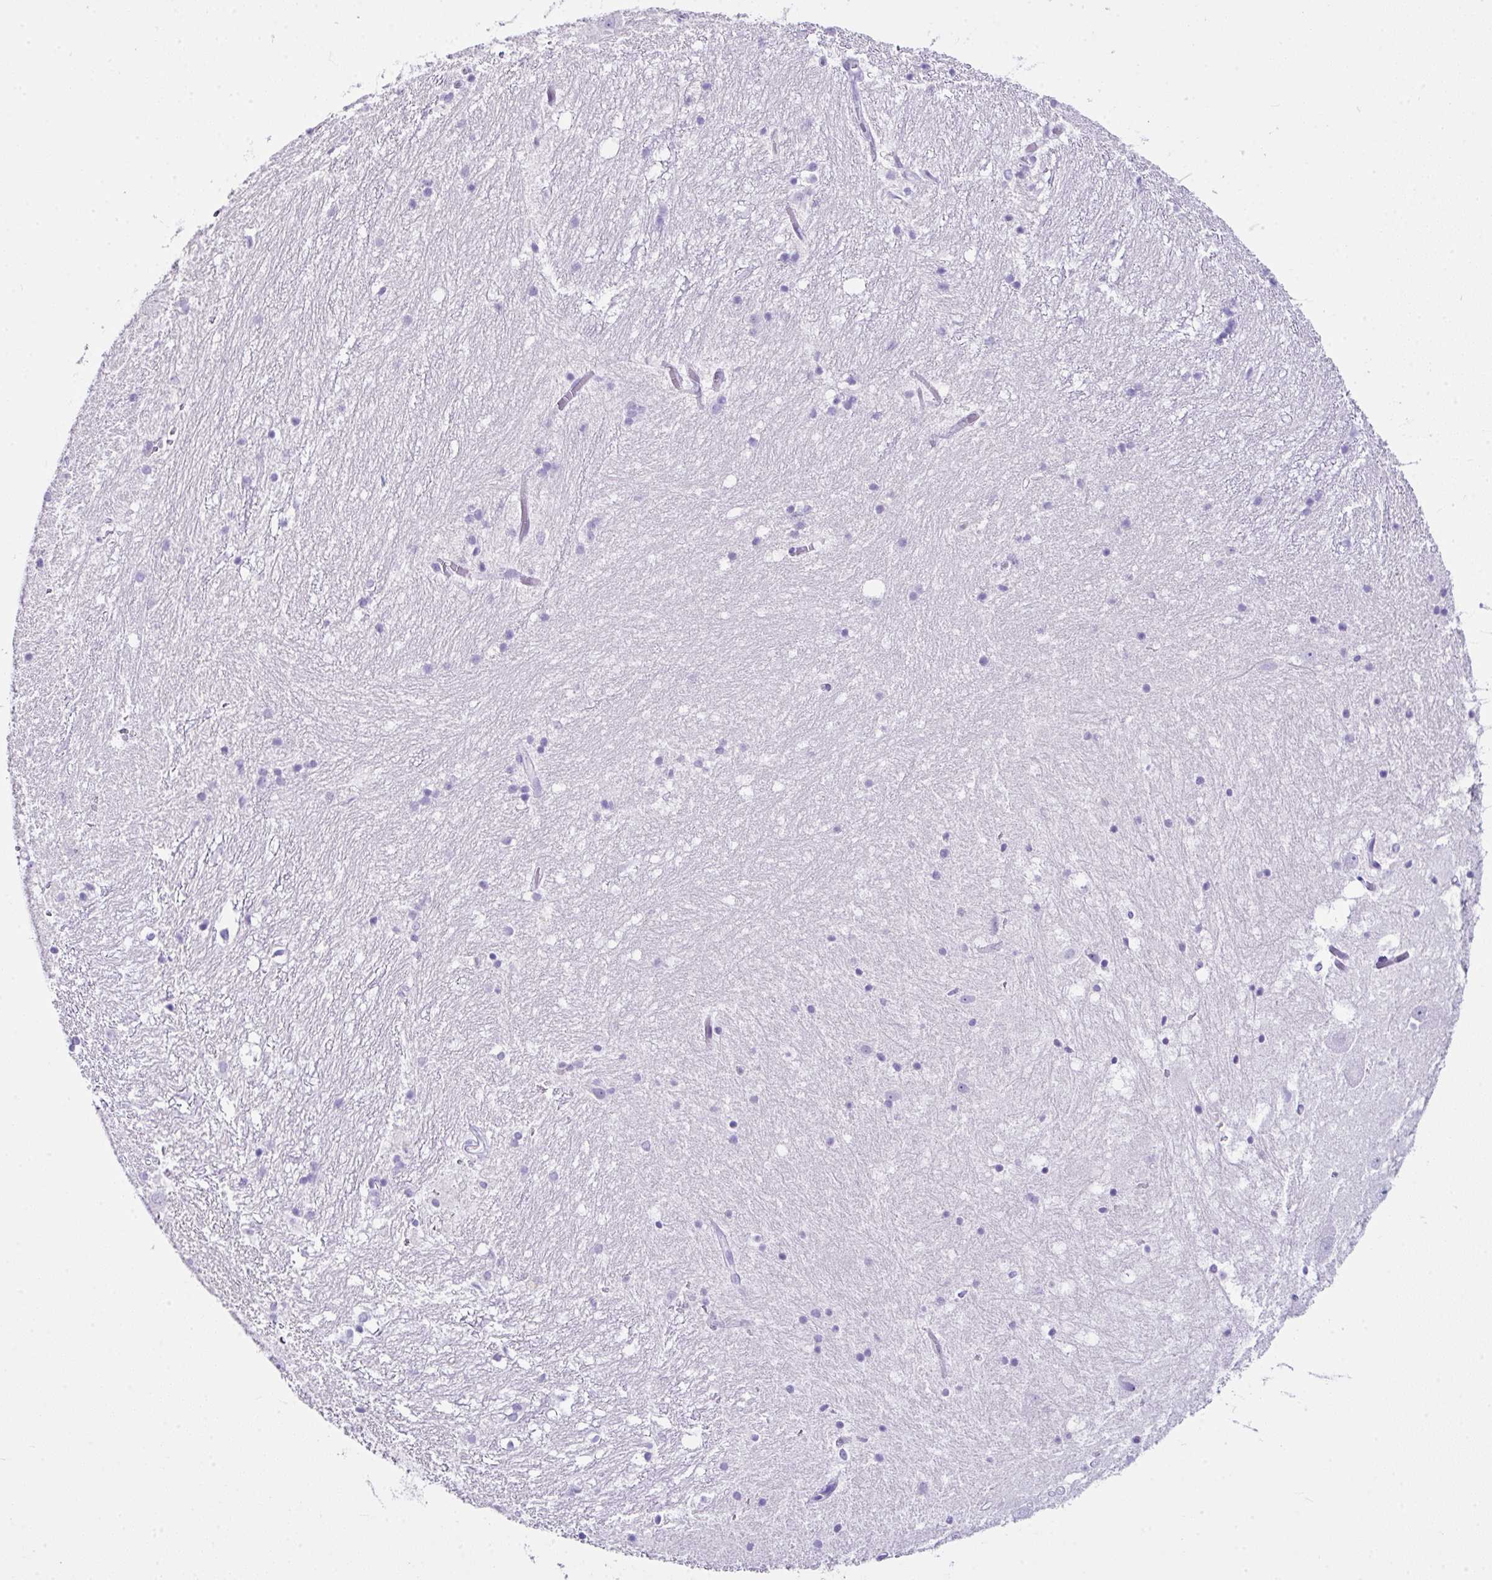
{"staining": {"intensity": "negative", "quantity": "none", "location": "none"}, "tissue": "hippocampus", "cell_type": "Glial cells", "image_type": "normal", "snomed": [{"axis": "morphology", "description": "Normal tissue, NOS"}, {"axis": "topography", "description": "Hippocampus"}], "caption": "Glial cells are negative for brown protein staining in normal hippocampus. The staining was performed using DAB to visualize the protein expression in brown, while the nuclei were stained in blue with hematoxylin (Magnification: 20x).", "gene": "LGALS4", "patient": {"sex": "female", "age": 52}}